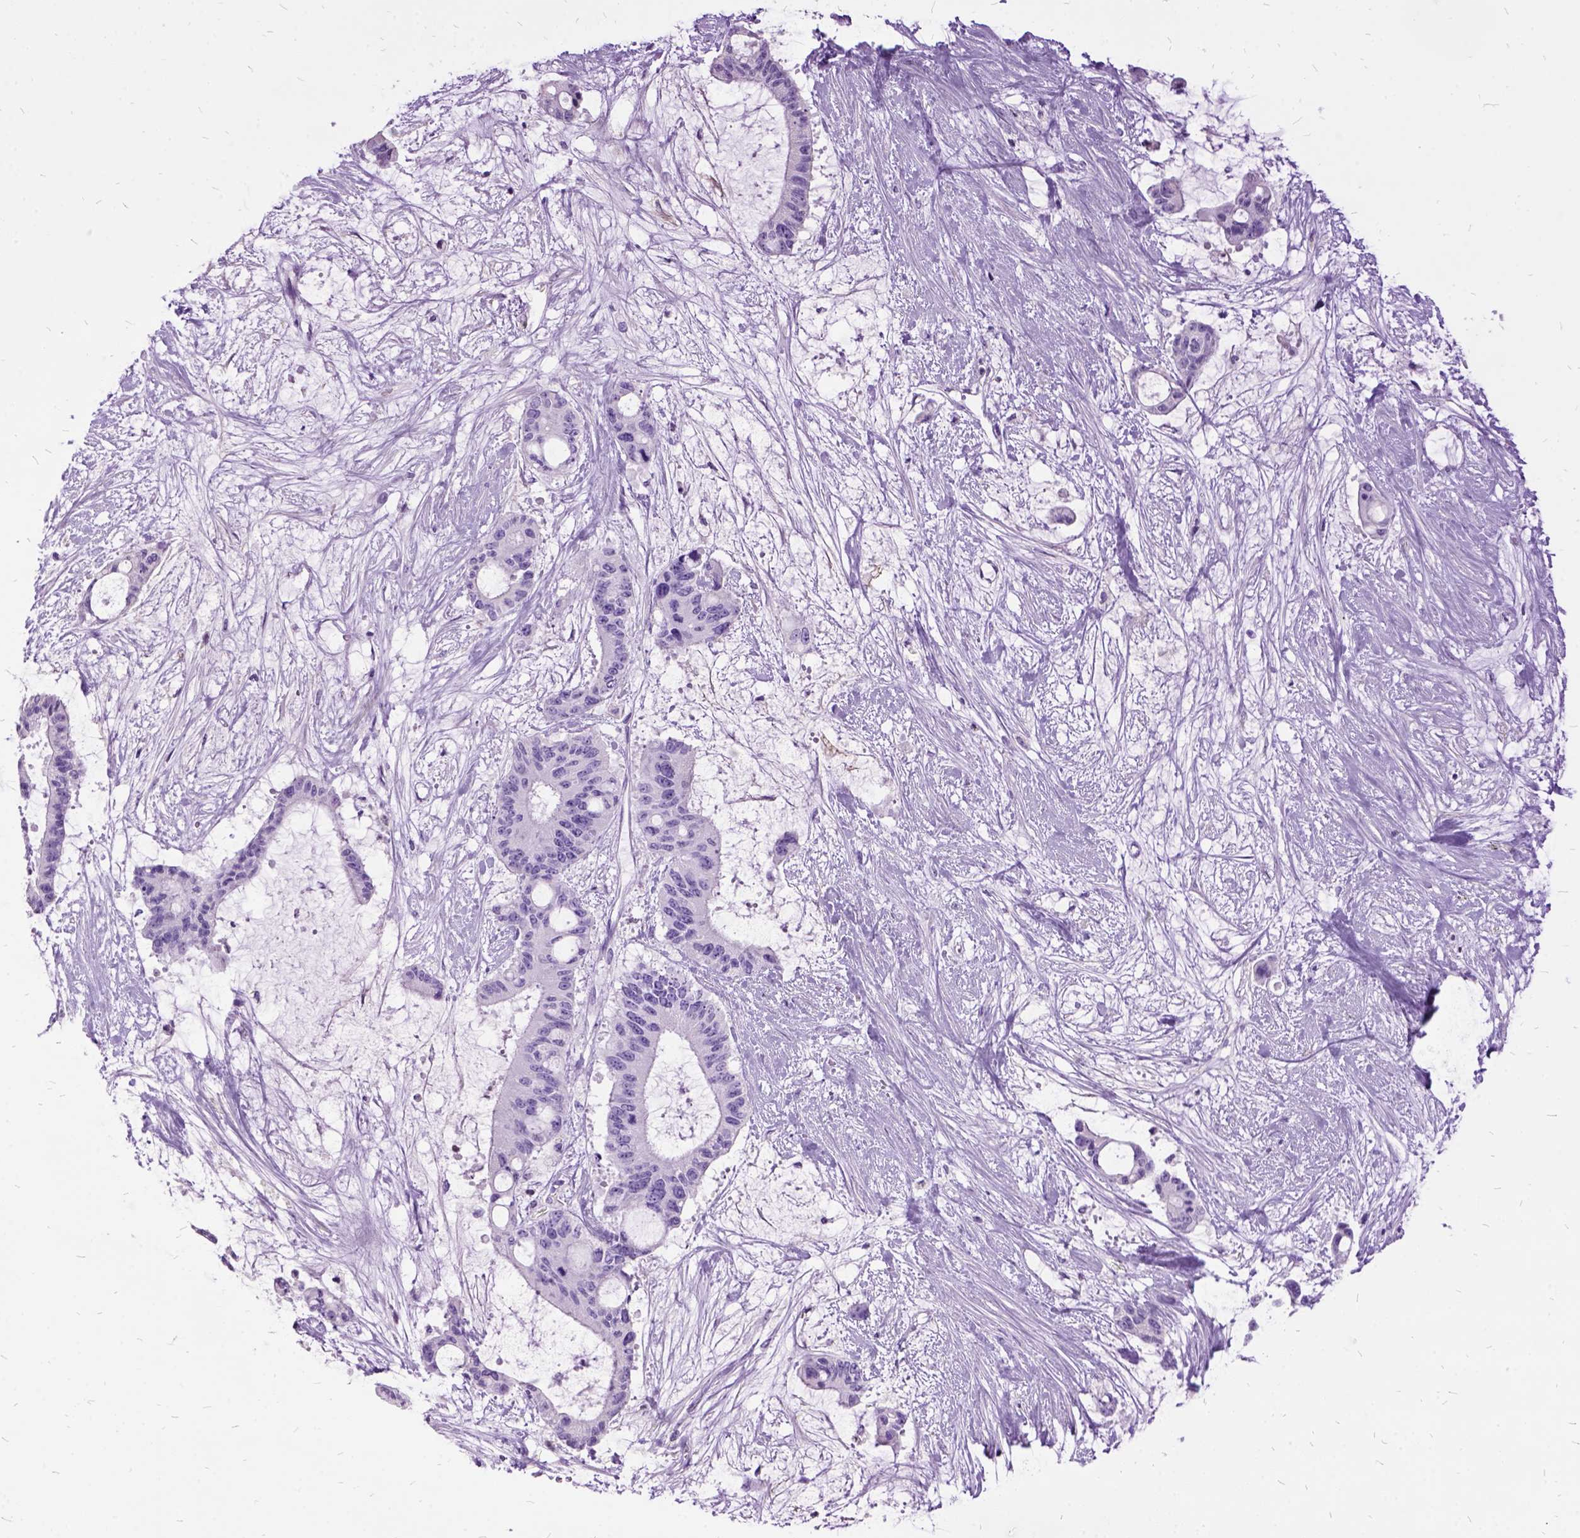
{"staining": {"intensity": "negative", "quantity": "none", "location": "none"}, "tissue": "liver cancer", "cell_type": "Tumor cells", "image_type": "cancer", "snomed": [{"axis": "morphology", "description": "Normal tissue, NOS"}, {"axis": "morphology", "description": "Cholangiocarcinoma"}, {"axis": "topography", "description": "Liver"}, {"axis": "topography", "description": "Peripheral nerve tissue"}], "caption": "Cholangiocarcinoma (liver) was stained to show a protein in brown. There is no significant staining in tumor cells.", "gene": "MME", "patient": {"sex": "female", "age": 73}}